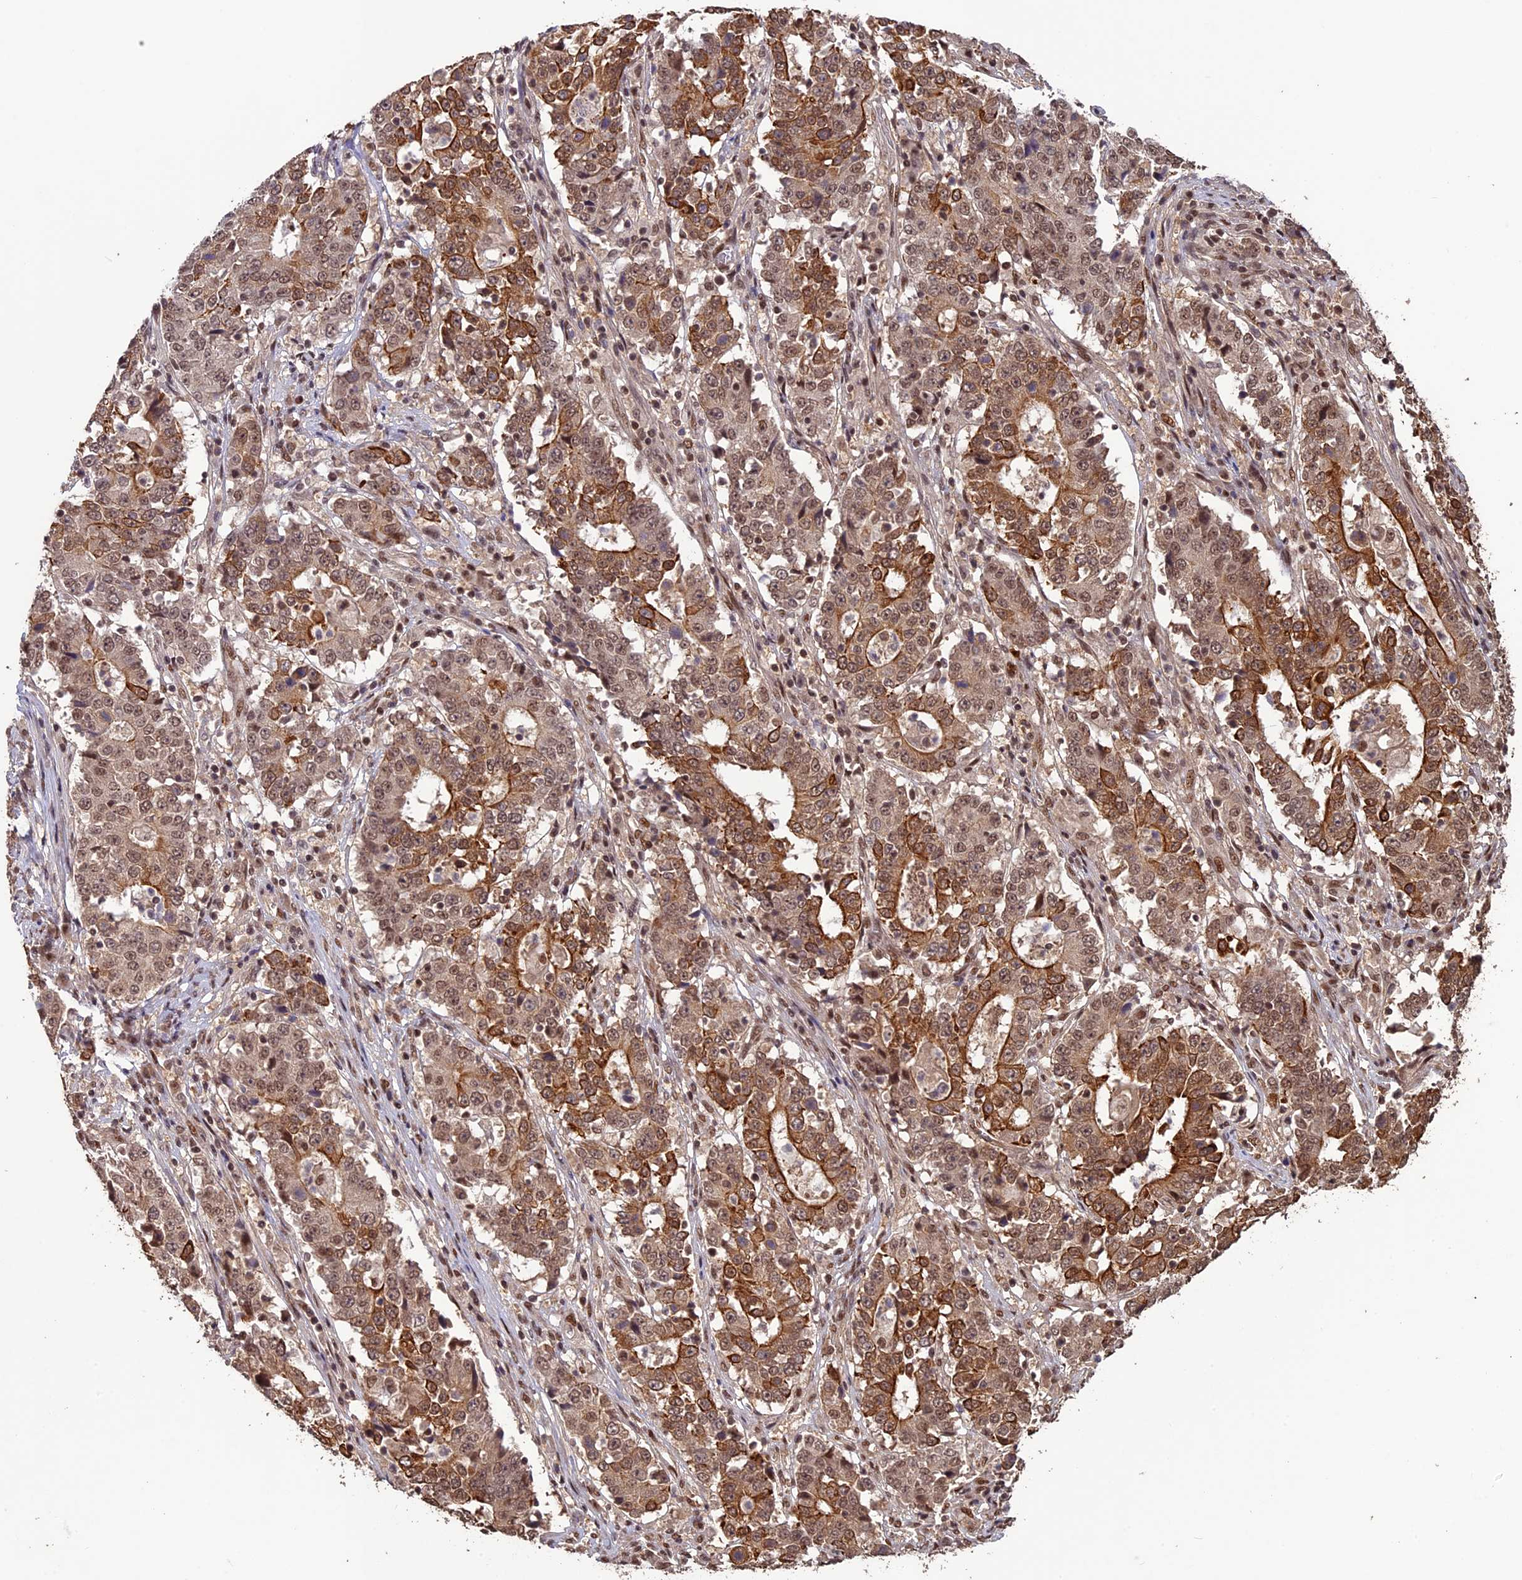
{"staining": {"intensity": "moderate", "quantity": ">75%", "location": "cytoplasmic/membranous,nuclear"}, "tissue": "stomach cancer", "cell_type": "Tumor cells", "image_type": "cancer", "snomed": [{"axis": "morphology", "description": "Adenocarcinoma, NOS"}, {"axis": "topography", "description": "Stomach"}], "caption": "High-power microscopy captured an IHC image of stomach adenocarcinoma, revealing moderate cytoplasmic/membranous and nuclear positivity in approximately >75% of tumor cells.", "gene": "NAE1", "patient": {"sex": "male", "age": 59}}